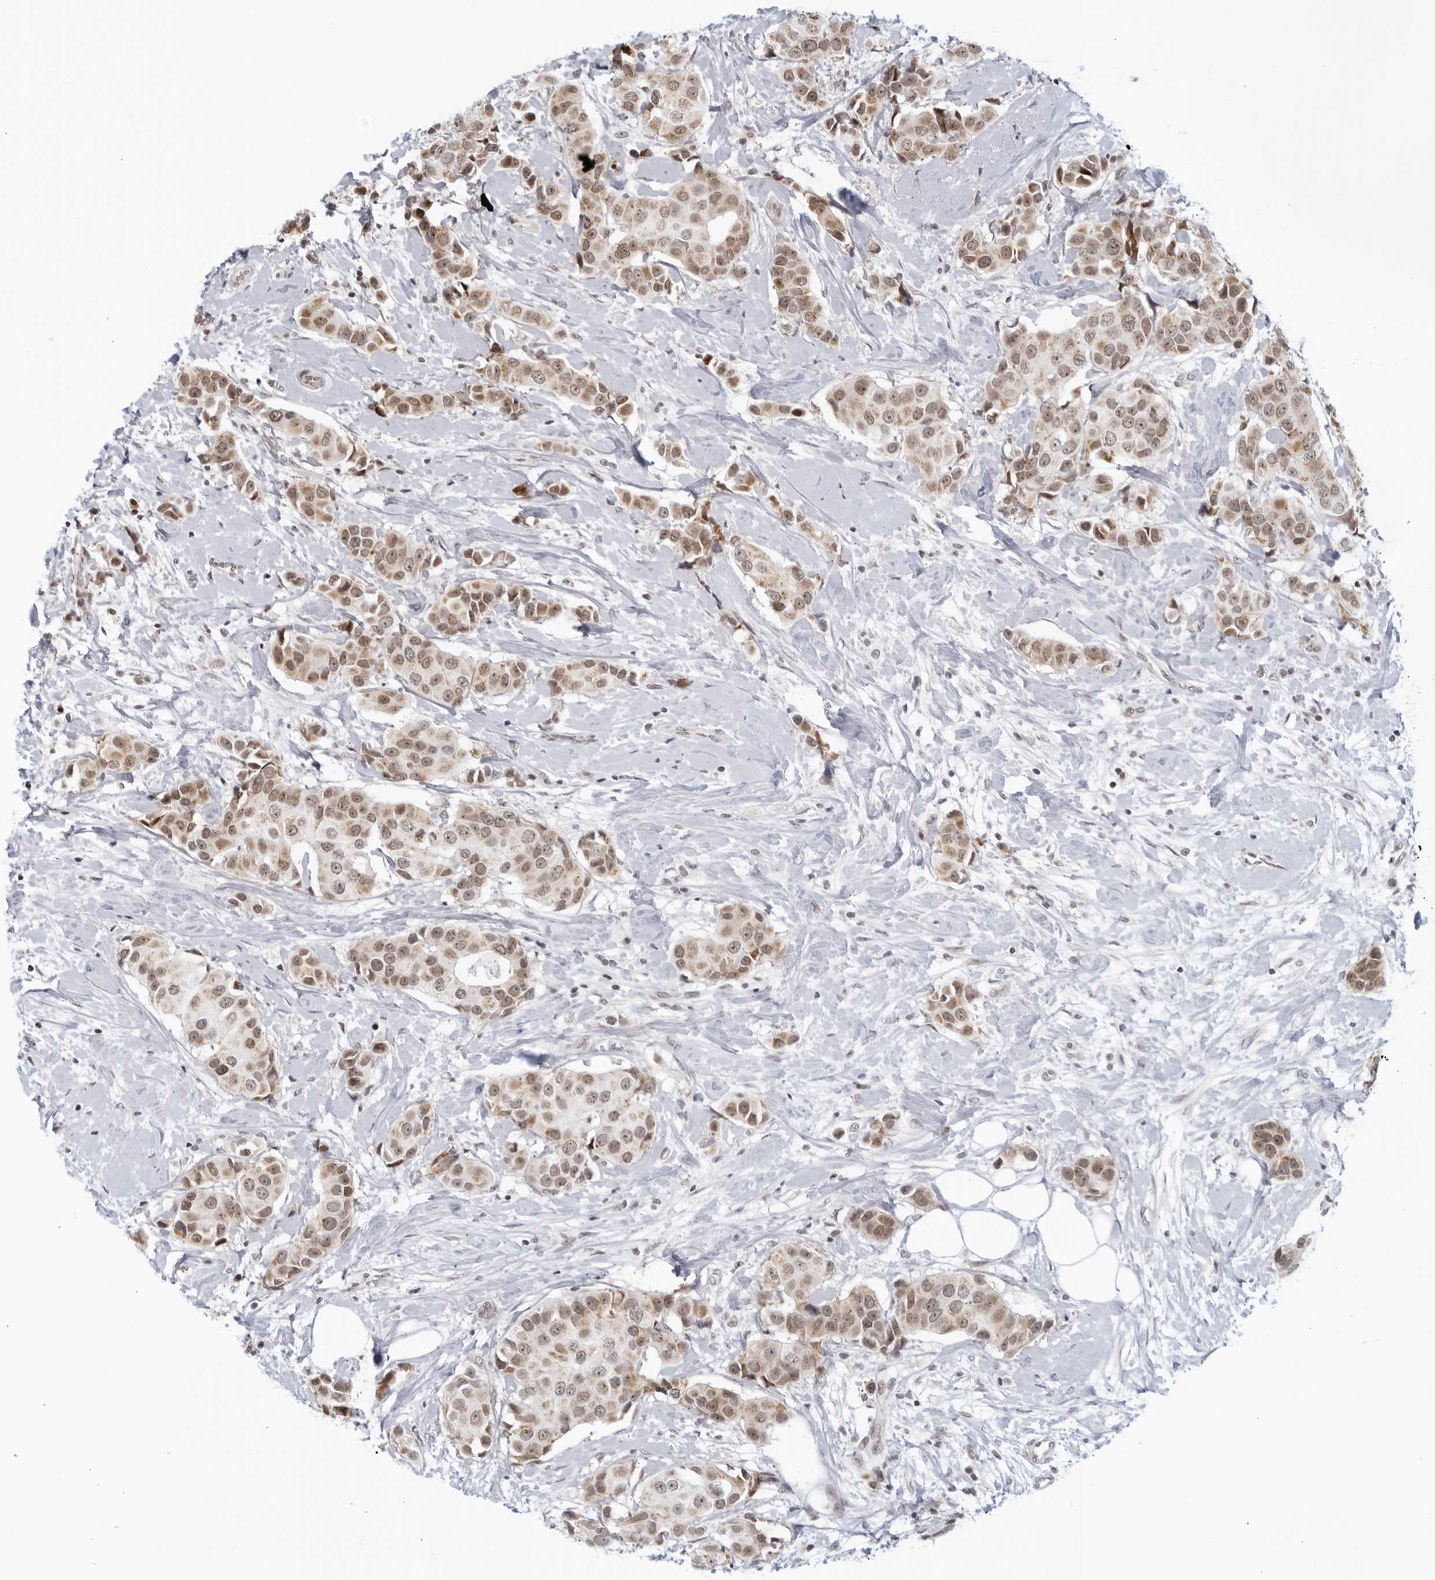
{"staining": {"intensity": "moderate", "quantity": ">75%", "location": "cytoplasmic/membranous,nuclear"}, "tissue": "breast cancer", "cell_type": "Tumor cells", "image_type": "cancer", "snomed": [{"axis": "morphology", "description": "Normal tissue, NOS"}, {"axis": "morphology", "description": "Duct carcinoma"}, {"axis": "topography", "description": "Breast"}], "caption": "A brown stain shows moderate cytoplasmic/membranous and nuclear positivity of a protein in infiltrating ductal carcinoma (breast) tumor cells.", "gene": "RAB11FIP3", "patient": {"sex": "female", "age": 39}}